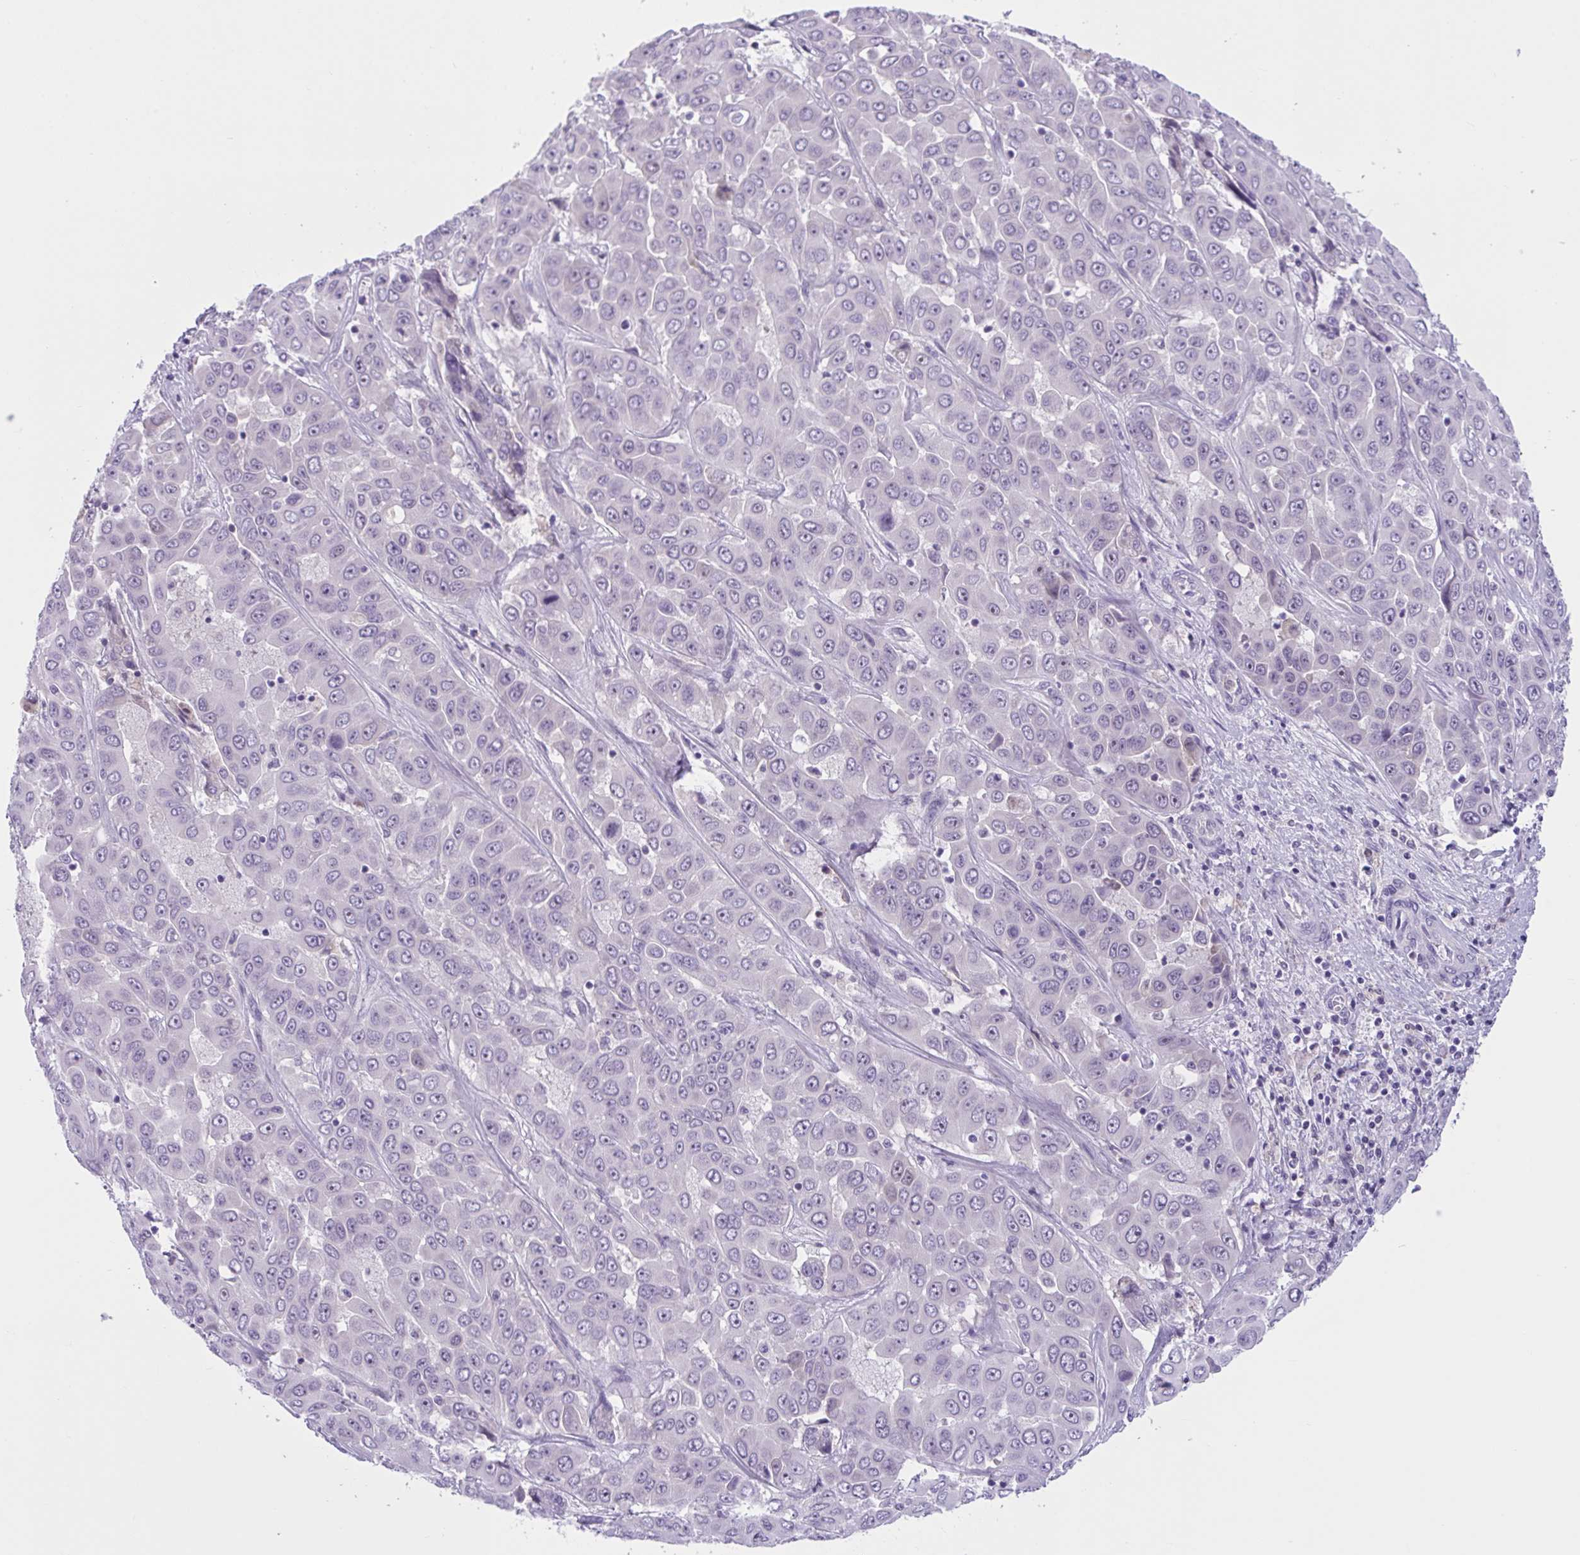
{"staining": {"intensity": "negative", "quantity": "none", "location": "none"}, "tissue": "liver cancer", "cell_type": "Tumor cells", "image_type": "cancer", "snomed": [{"axis": "morphology", "description": "Cholangiocarcinoma"}, {"axis": "topography", "description": "Liver"}], "caption": "This is an immunohistochemistry image of human liver cholangiocarcinoma. There is no positivity in tumor cells.", "gene": "WNT9B", "patient": {"sex": "female", "age": 52}}